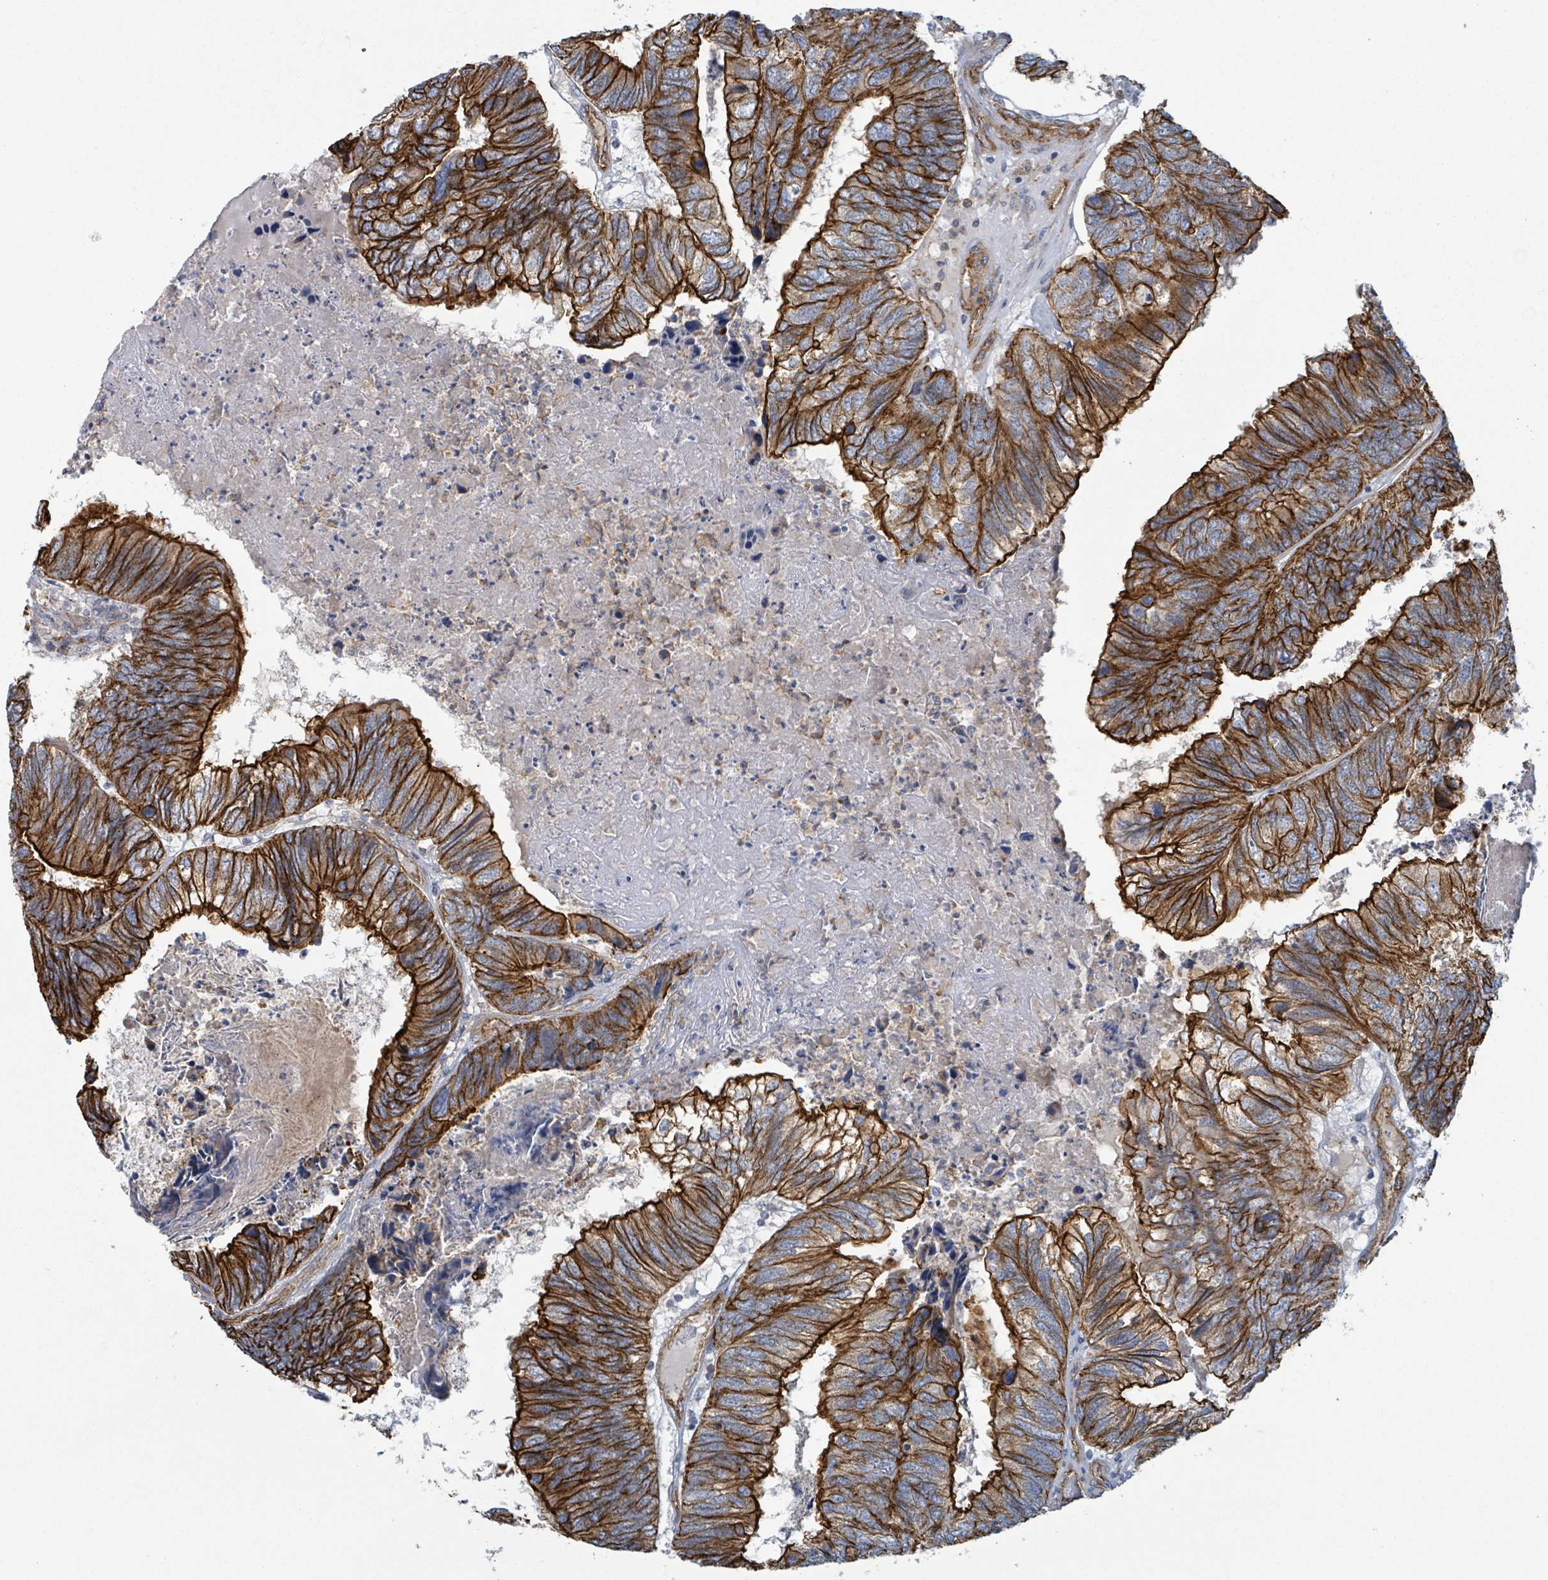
{"staining": {"intensity": "strong", "quantity": ">75%", "location": "cytoplasmic/membranous"}, "tissue": "colorectal cancer", "cell_type": "Tumor cells", "image_type": "cancer", "snomed": [{"axis": "morphology", "description": "Adenocarcinoma, NOS"}, {"axis": "topography", "description": "Colon"}], "caption": "Human colorectal cancer stained for a protein (brown) reveals strong cytoplasmic/membranous positive staining in about >75% of tumor cells.", "gene": "LDOC1", "patient": {"sex": "female", "age": 67}}